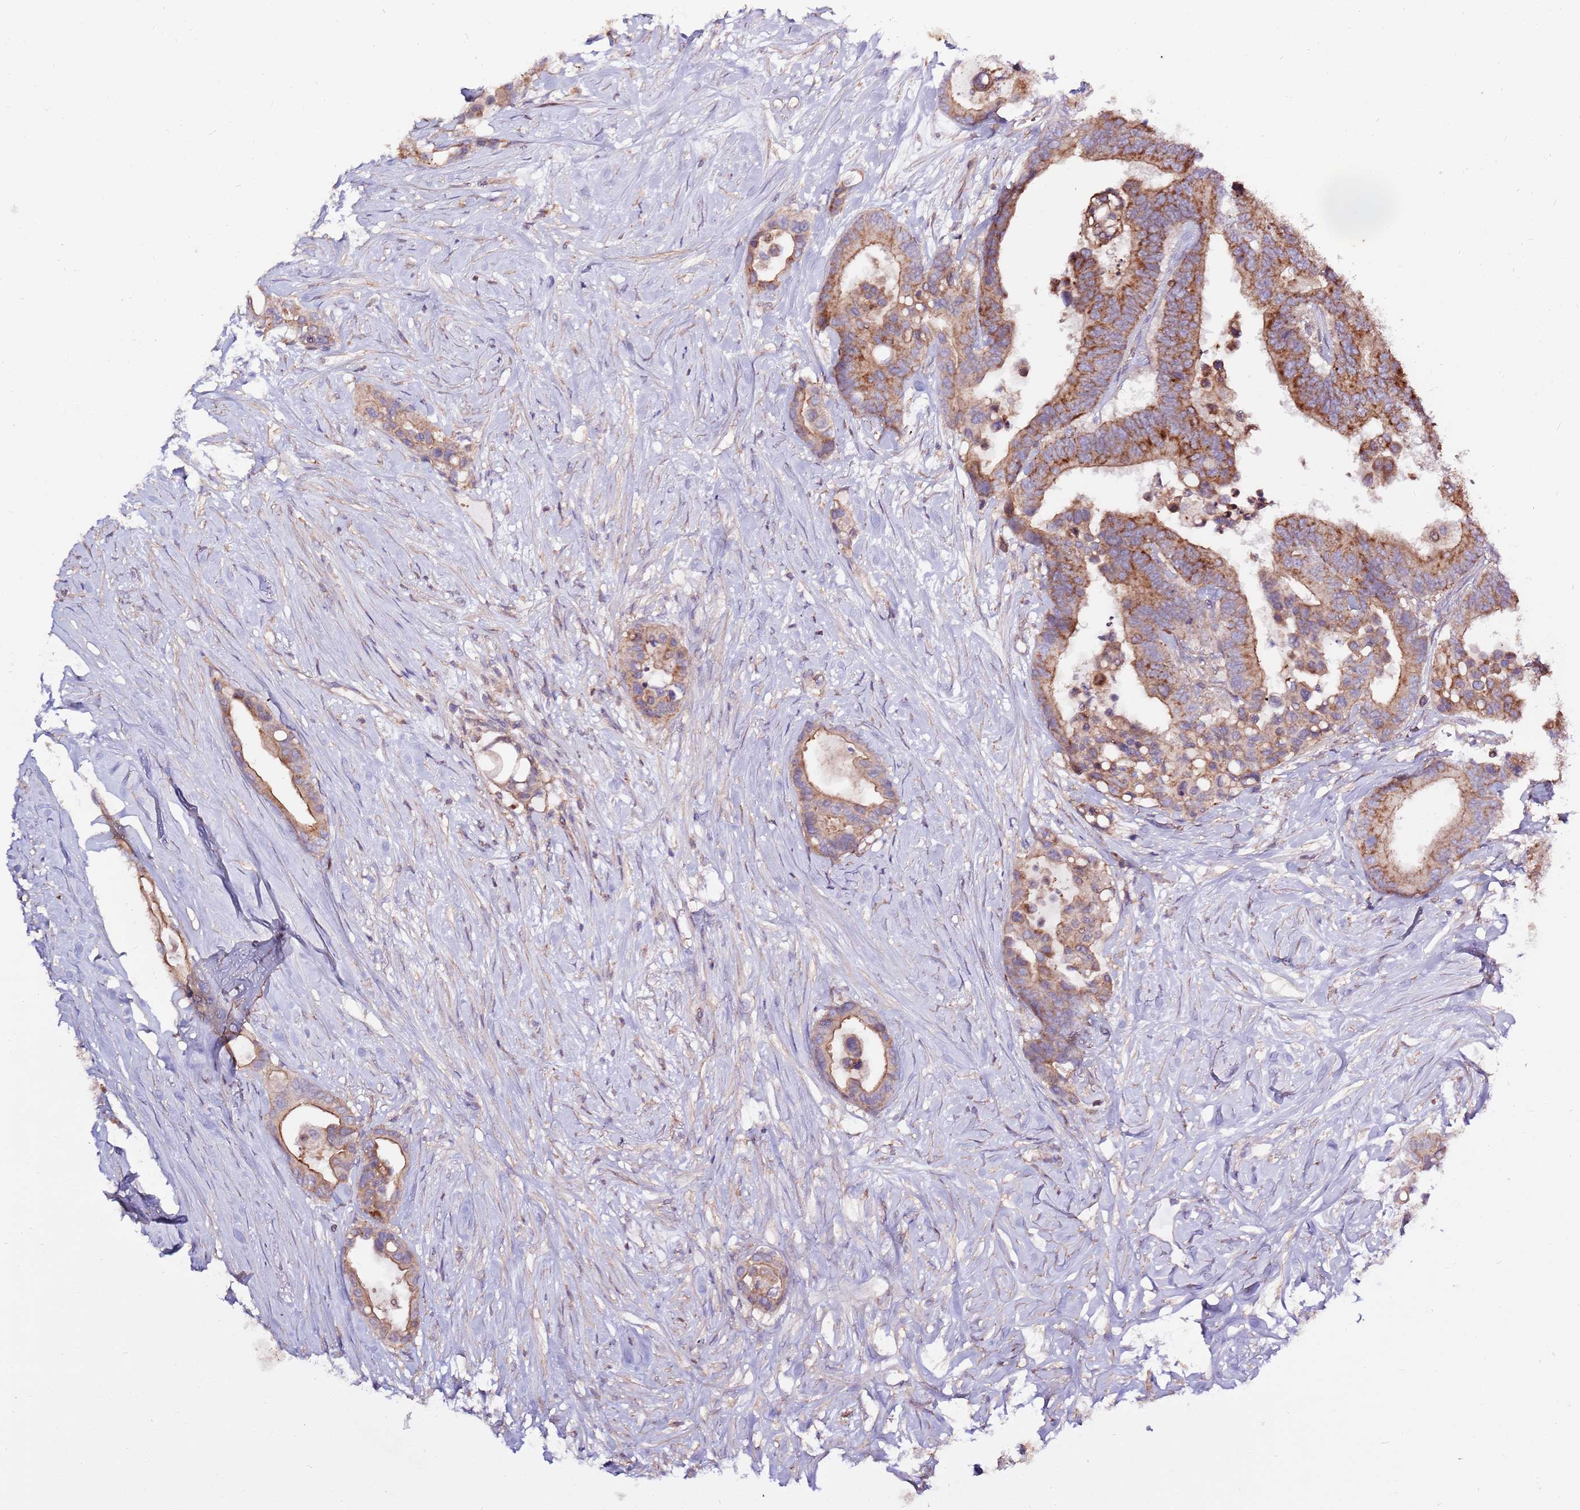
{"staining": {"intensity": "strong", "quantity": "25%-75%", "location": "cytoplasmic/membranous"}, "tissue": "colorectal cancer", "cell_type": "Tumor cells", "image_type": "cancer", "snomed": [{"axis": "morphology", "description": "Normal tissue, NOS"}, {"axis": "morphology", "description": "Adenocarcinoma, NOS"}, {"axis": "topography", "description": "Colon"}], "caption": "Tumor cells demonstrate high levels of strong cytoplasmic/membranous positivity in approximately 25%-75% of cells in adenocarcinoma (colorectal).", "gene": "EVA1B", "patient": {"sex": "male", "age": 82}}